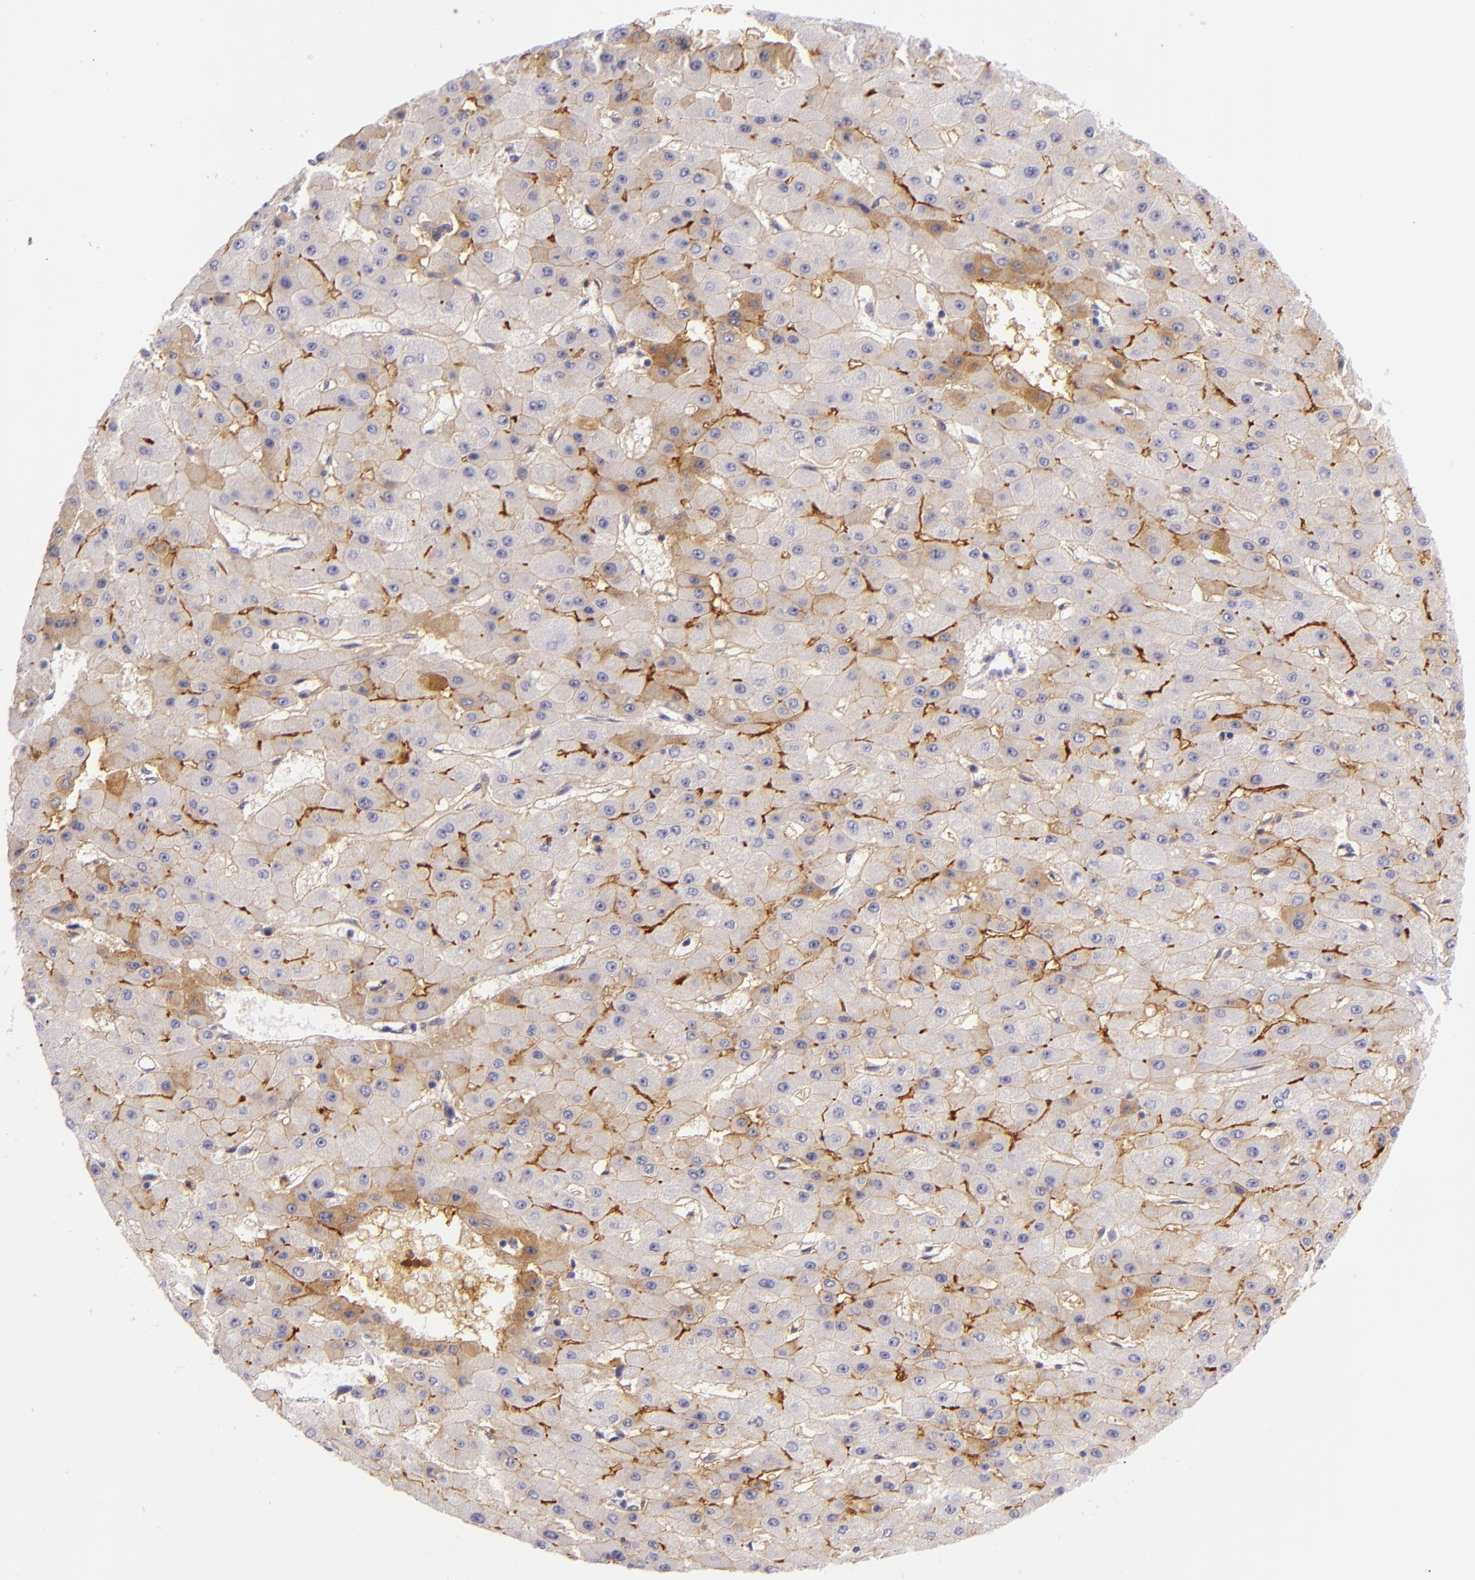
{"staining": {"intensity": "moderate", "quantity": "<25%", "location": "cytoplasmic/membranous"}, "tissue": "liver cancer", "cell_type": "Tumor cells", "image_type": "cancer", "snomed": [{"axis": "morphology", "description": "Carcinoma, Hepatocellular, NOS"}, {"axis": "topography", "description": "Liver"}], "caption": "A micrograph of hepatocellular carcinoma (liver) stained for a protein reveals moderate cytoplasmic/membranous brown staining in tumor cells. The protein of interest is stained brown, and the nuclei are stained in blue (DAB IHC with brightfield microscopy, high magnification).", "gene": "CEACAM1", "patient": {"sex": "female", "age": 52}}